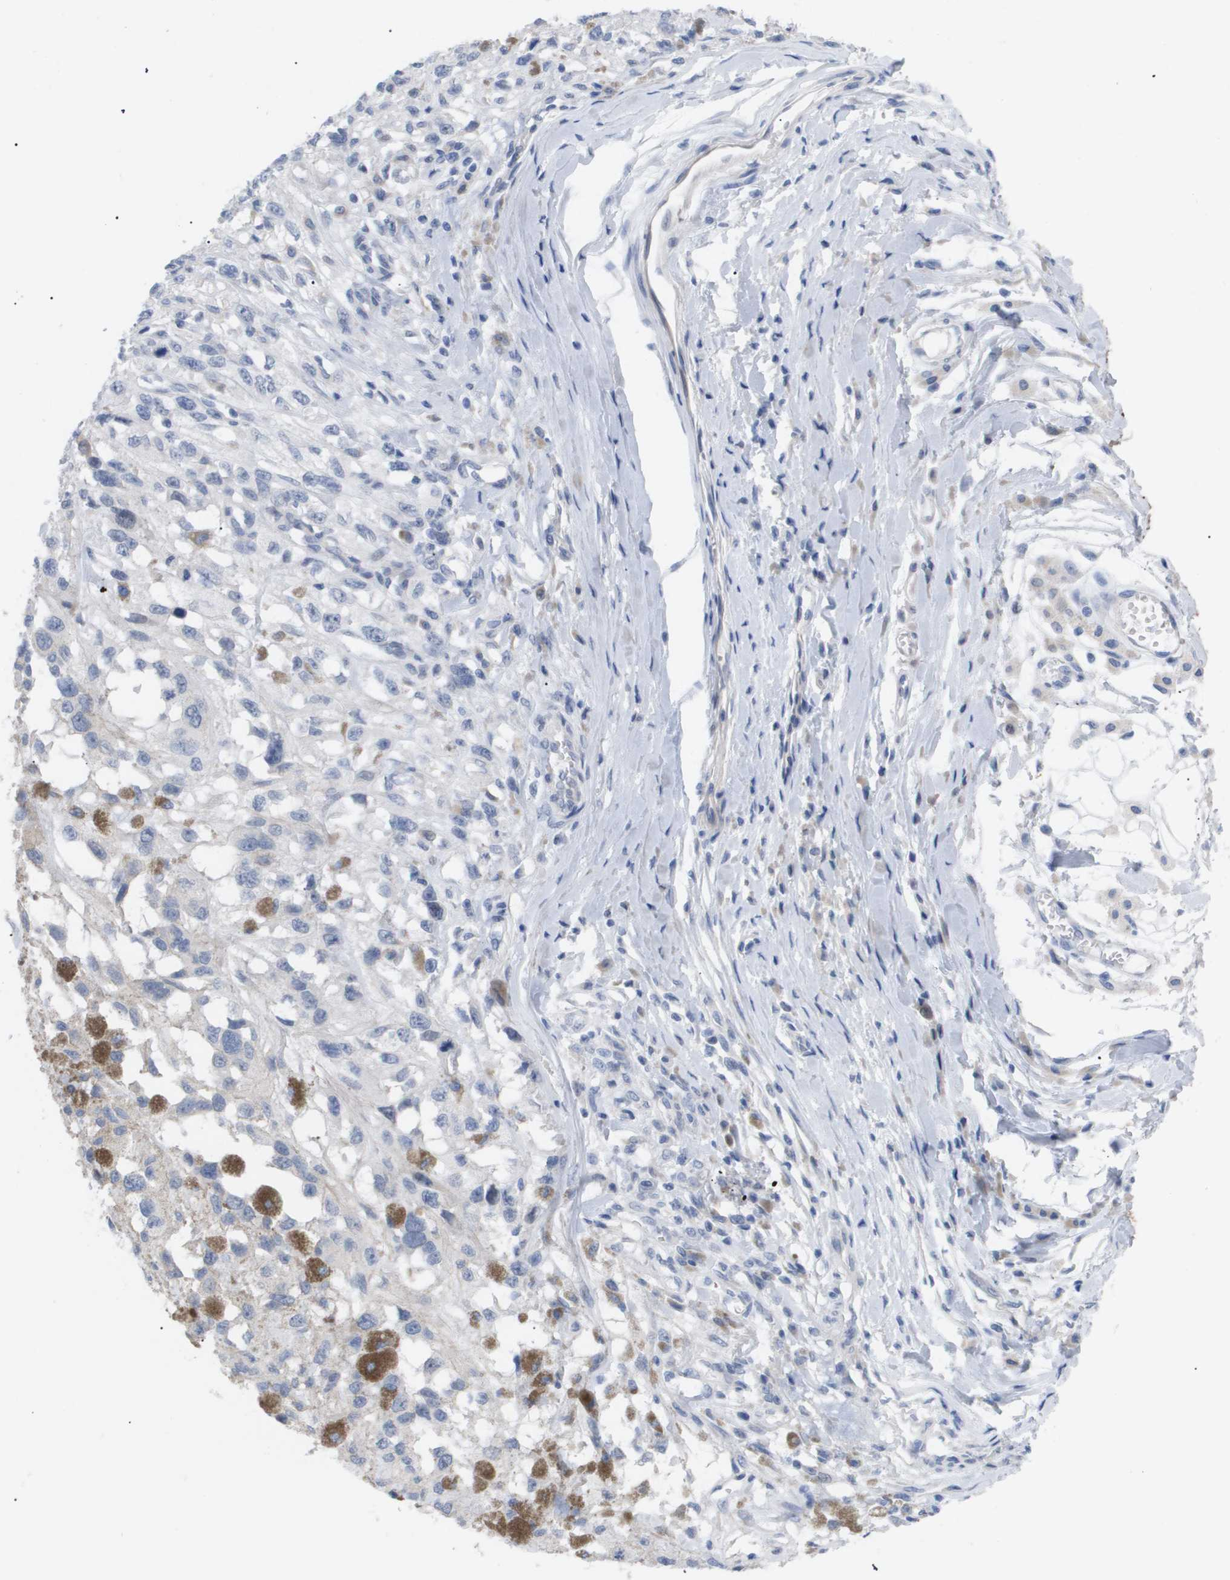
{"staining": {"intensity": "negative", "quantity": "none", "location": "none"}, "tissue": "melanoma", "cell_type": "Tumor cells", "image_type": "cancer", "snomed": [{"axis": "morphology", "description": "Malignant melanoma, Metastatic site"}, {"axis": "topography", "description": "Lymph node"}], "caption": "This is a histopathology image of immunohistochemistry (IHC) staining of melanoma, which shows no positivity in tumor cells.", "gene": "CAV3", "patient": {"sex": "male", "age": 59}}